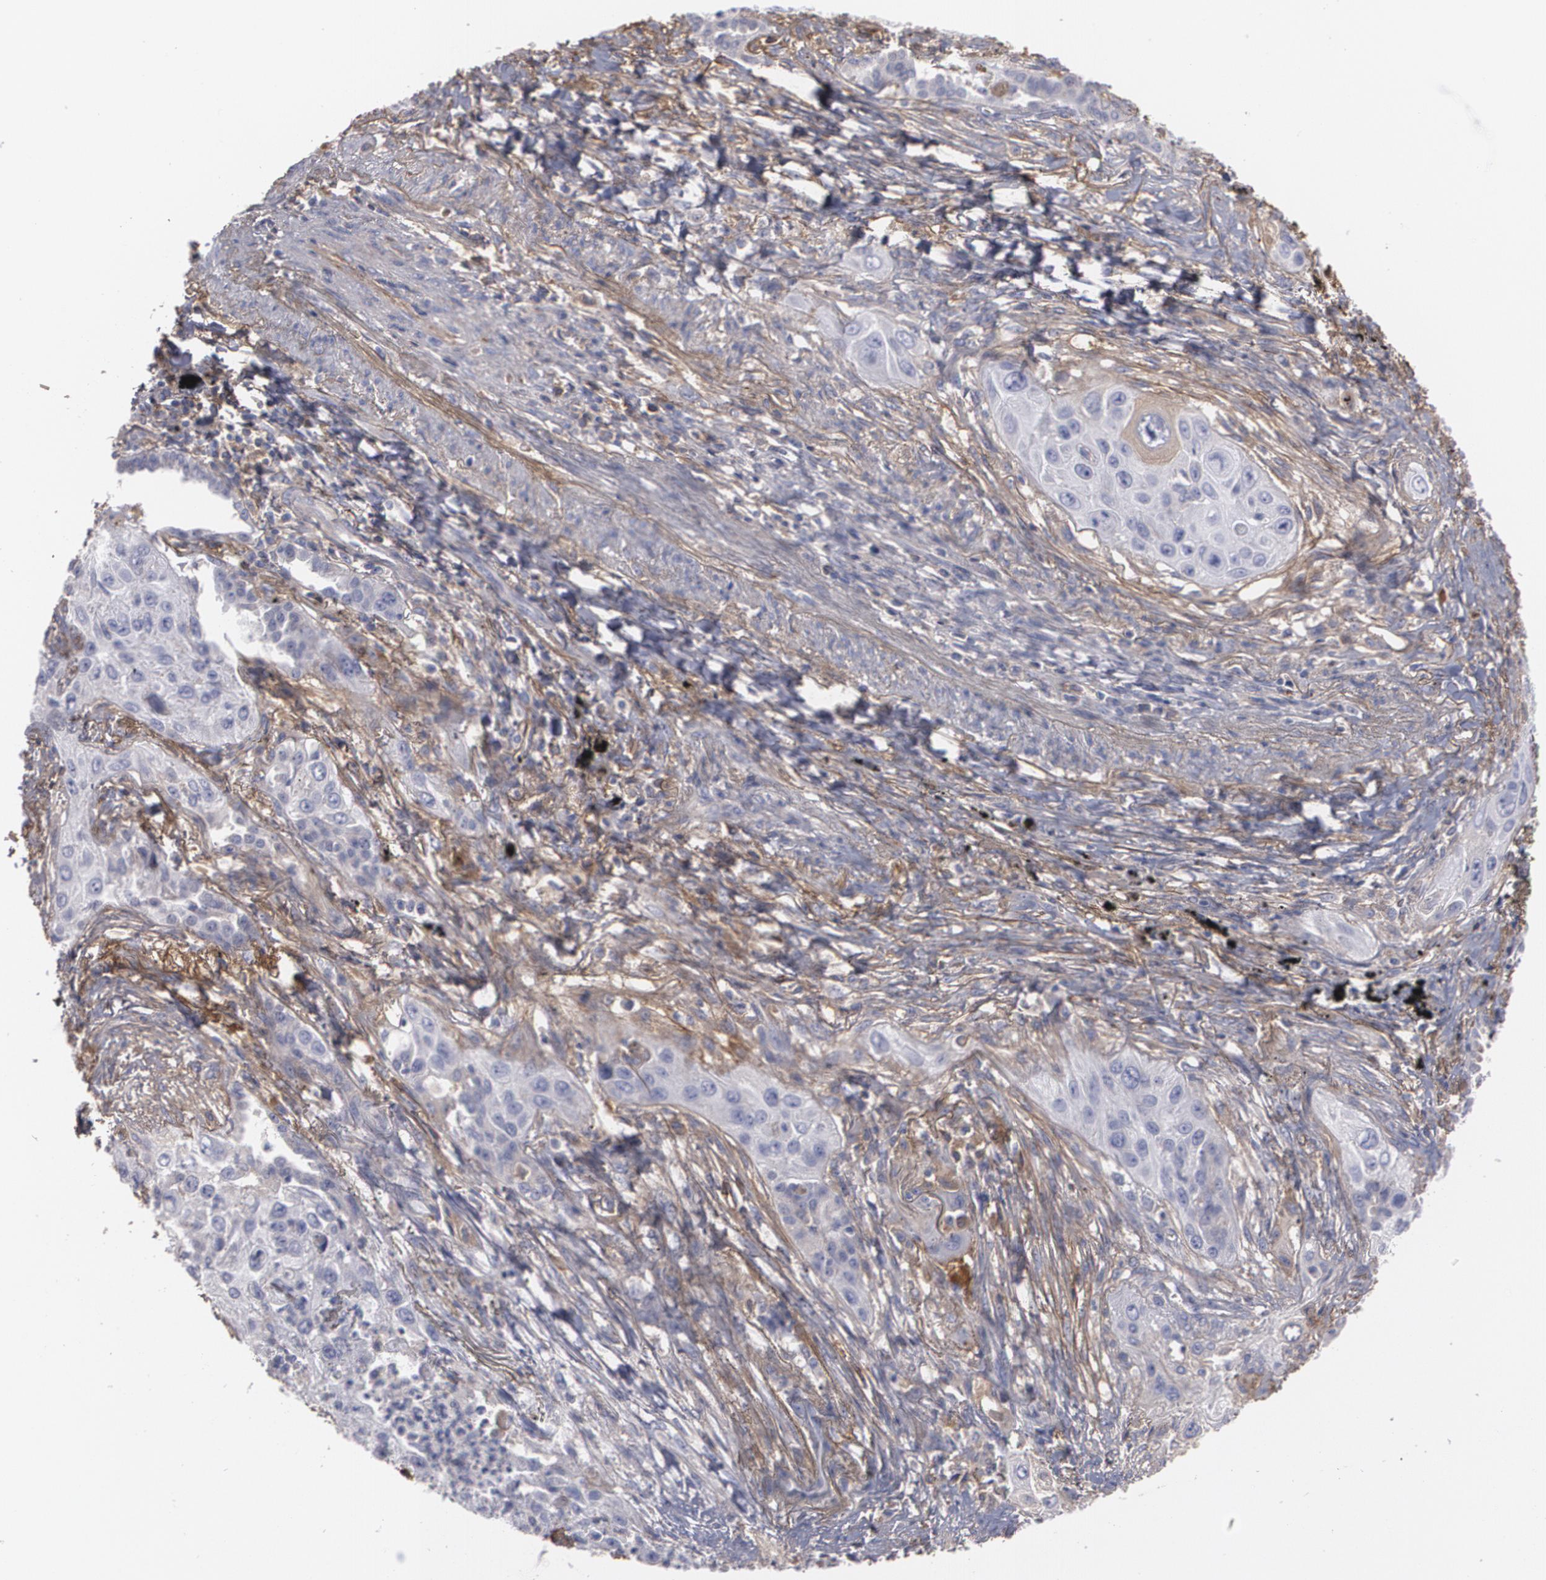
{"staining": {"intensity": "negative", "quantity": "none", "location": "none"}, "tissue": "lung cancer", "cell_type": "Tumor cells", "image_type": "cancer", "snomed": [{"axis": "morphology", "description": "Squamous cell carcinoma, NOS"}, {"axis": "topography", "description": "Lung"}], "caption": "An immunohistochemistry (IHC) photomicrograph of lung cancer is shown. There is no staining in tumor cells of lung cancer. (Stains: DAB (3,3'-diaminobenzidine) immunohistochemistry with hematoxylin counter stain, Microscopy: brightfield microscopy at high magnification).", "gene": "FBLN1", "patient": {"sex": "male", "age": 71}}